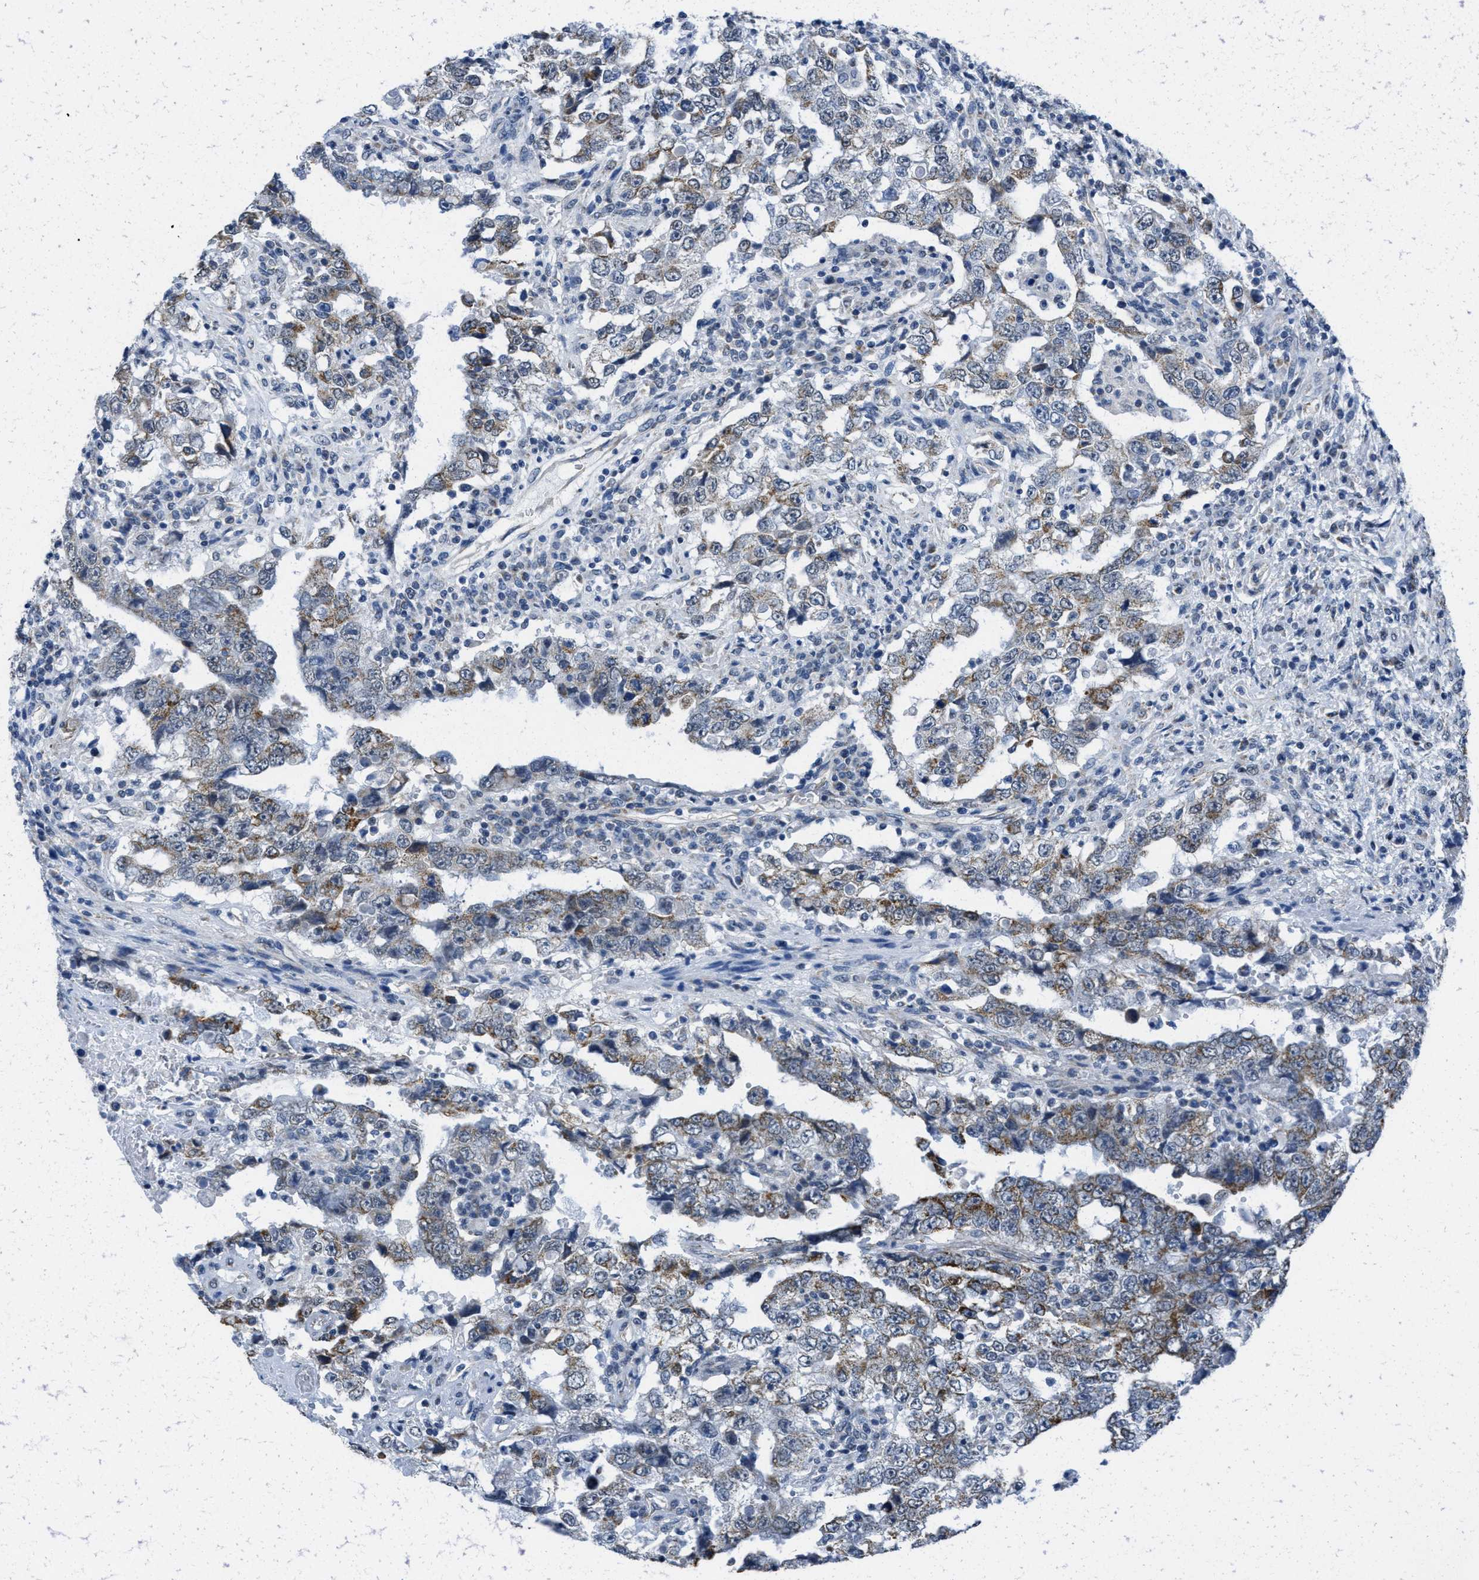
{"staining": {"intensity": "moderate", "quantity": "25%-75%", "location": "cytoplasmic/membranous"}, "tissue": "testis cancer", "cell_type": "Tumor cells", "image_type": "cancer", "snomed": [{"axis": "morphology", "description": "Carcinoma, Embryonal, NOS"}, {"axis": "topography", "description": "Testis"}], "caption": "IHC photomicrograph of neoplastic tissue: testis embryonal carcinoma stained using IHC exhibits medium levels of moderate protein expression localized specifically in the cytoplasmic/membranous of tumor cells, appearing as a cytoplasmic/membranous brown color.", "gene": "TOMM70", "patient": {"sex": "male", "age": 26}}